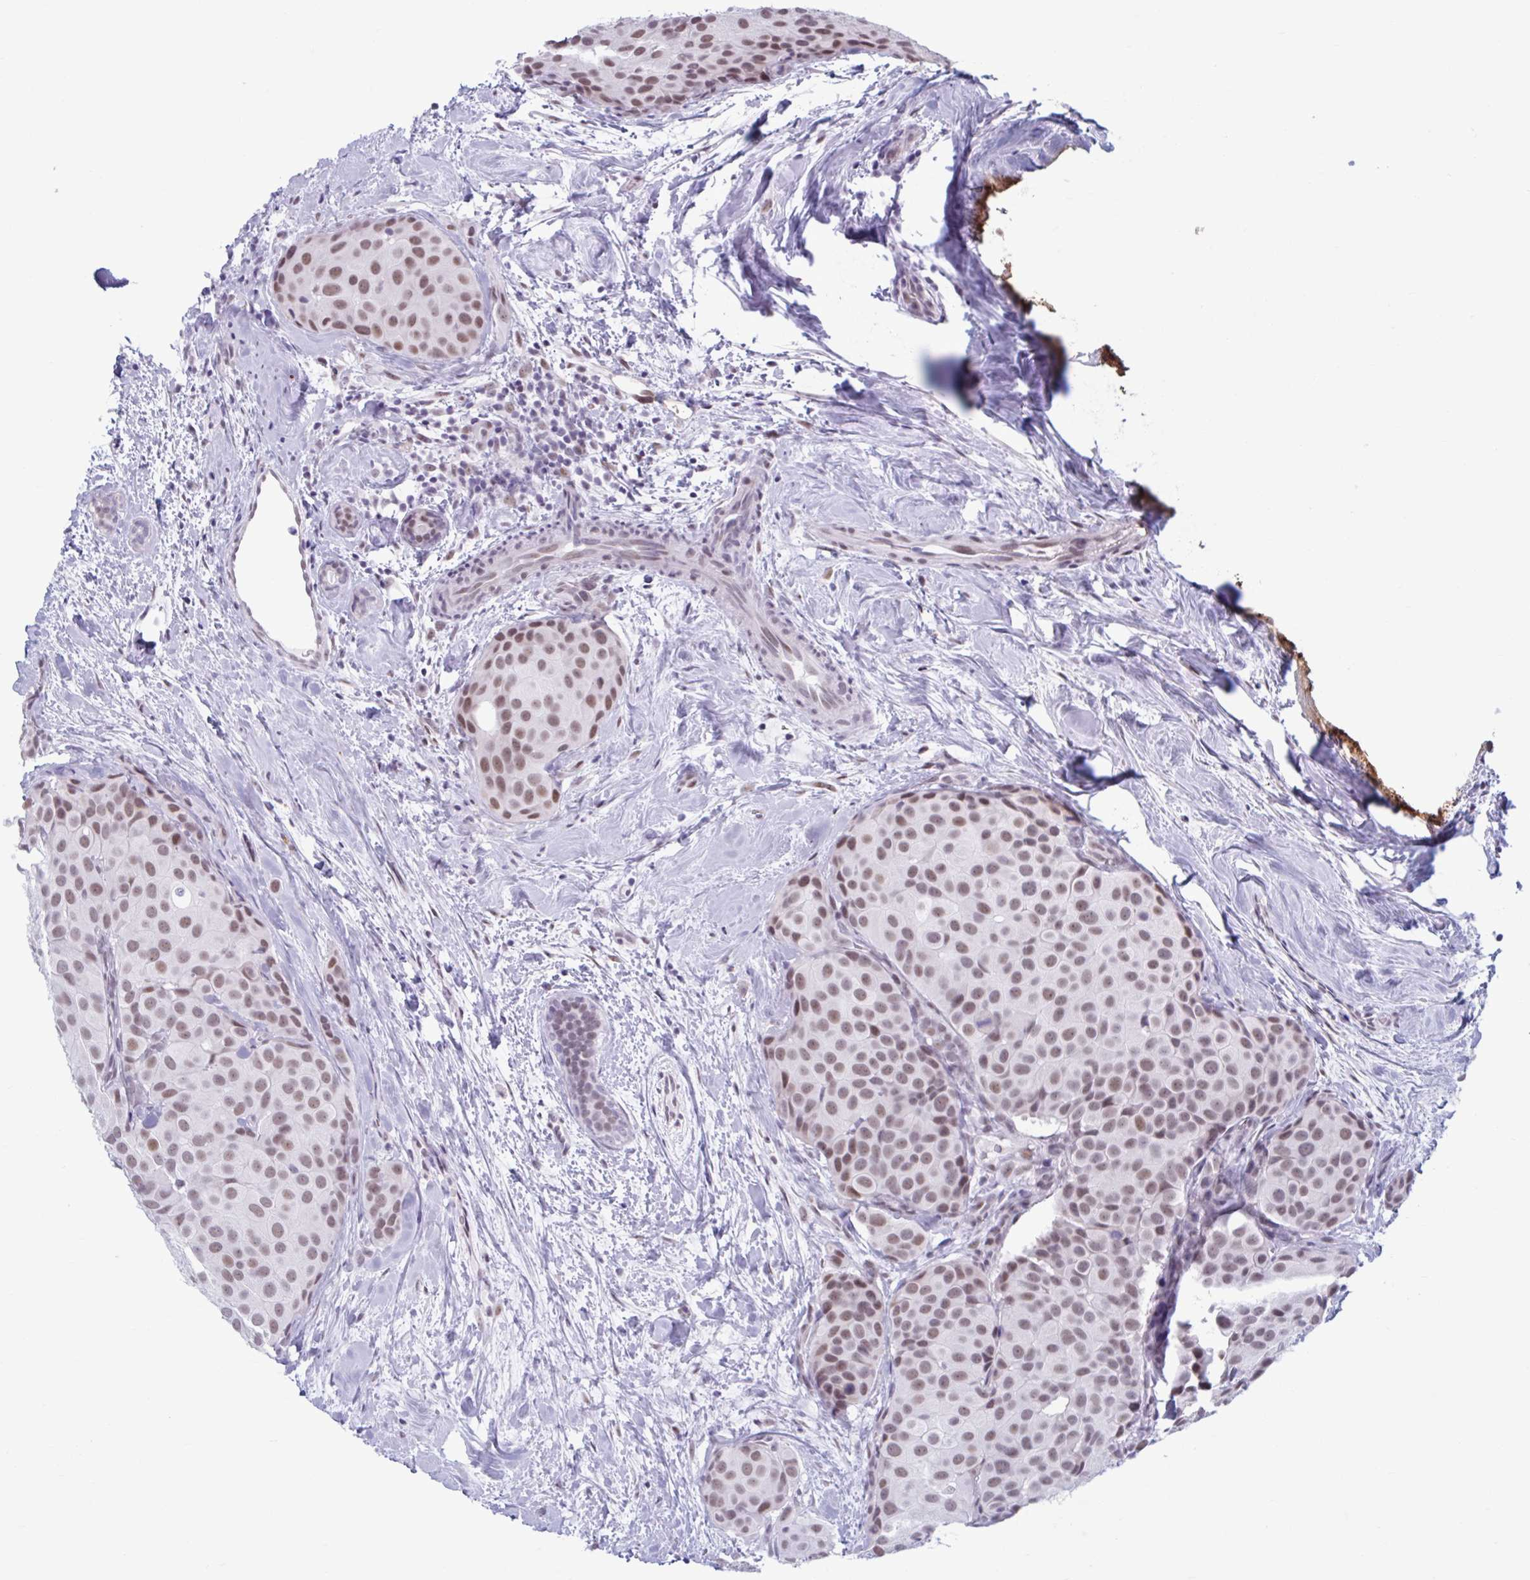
{"staining": {"intensity": "moderate", "quantity": ">75%", "location": "nuclear"}, "tissue": "breast cancer", "cell_type": "Tumor cells", "image_type": "cancer", "snomed": [{"axis": "morphology", "description": "Duct carcinoma"}, {"axis": "topography", "description": "Breast"}], "caption": "The histopathology image shows immunohistochemical staining of breast invasive ductal carcinoma. There is moderate nuclear expression is identified in about >75% of tumor cells.", "gene": "MSMB", "patient": {"sex": "female", "age": 70}}